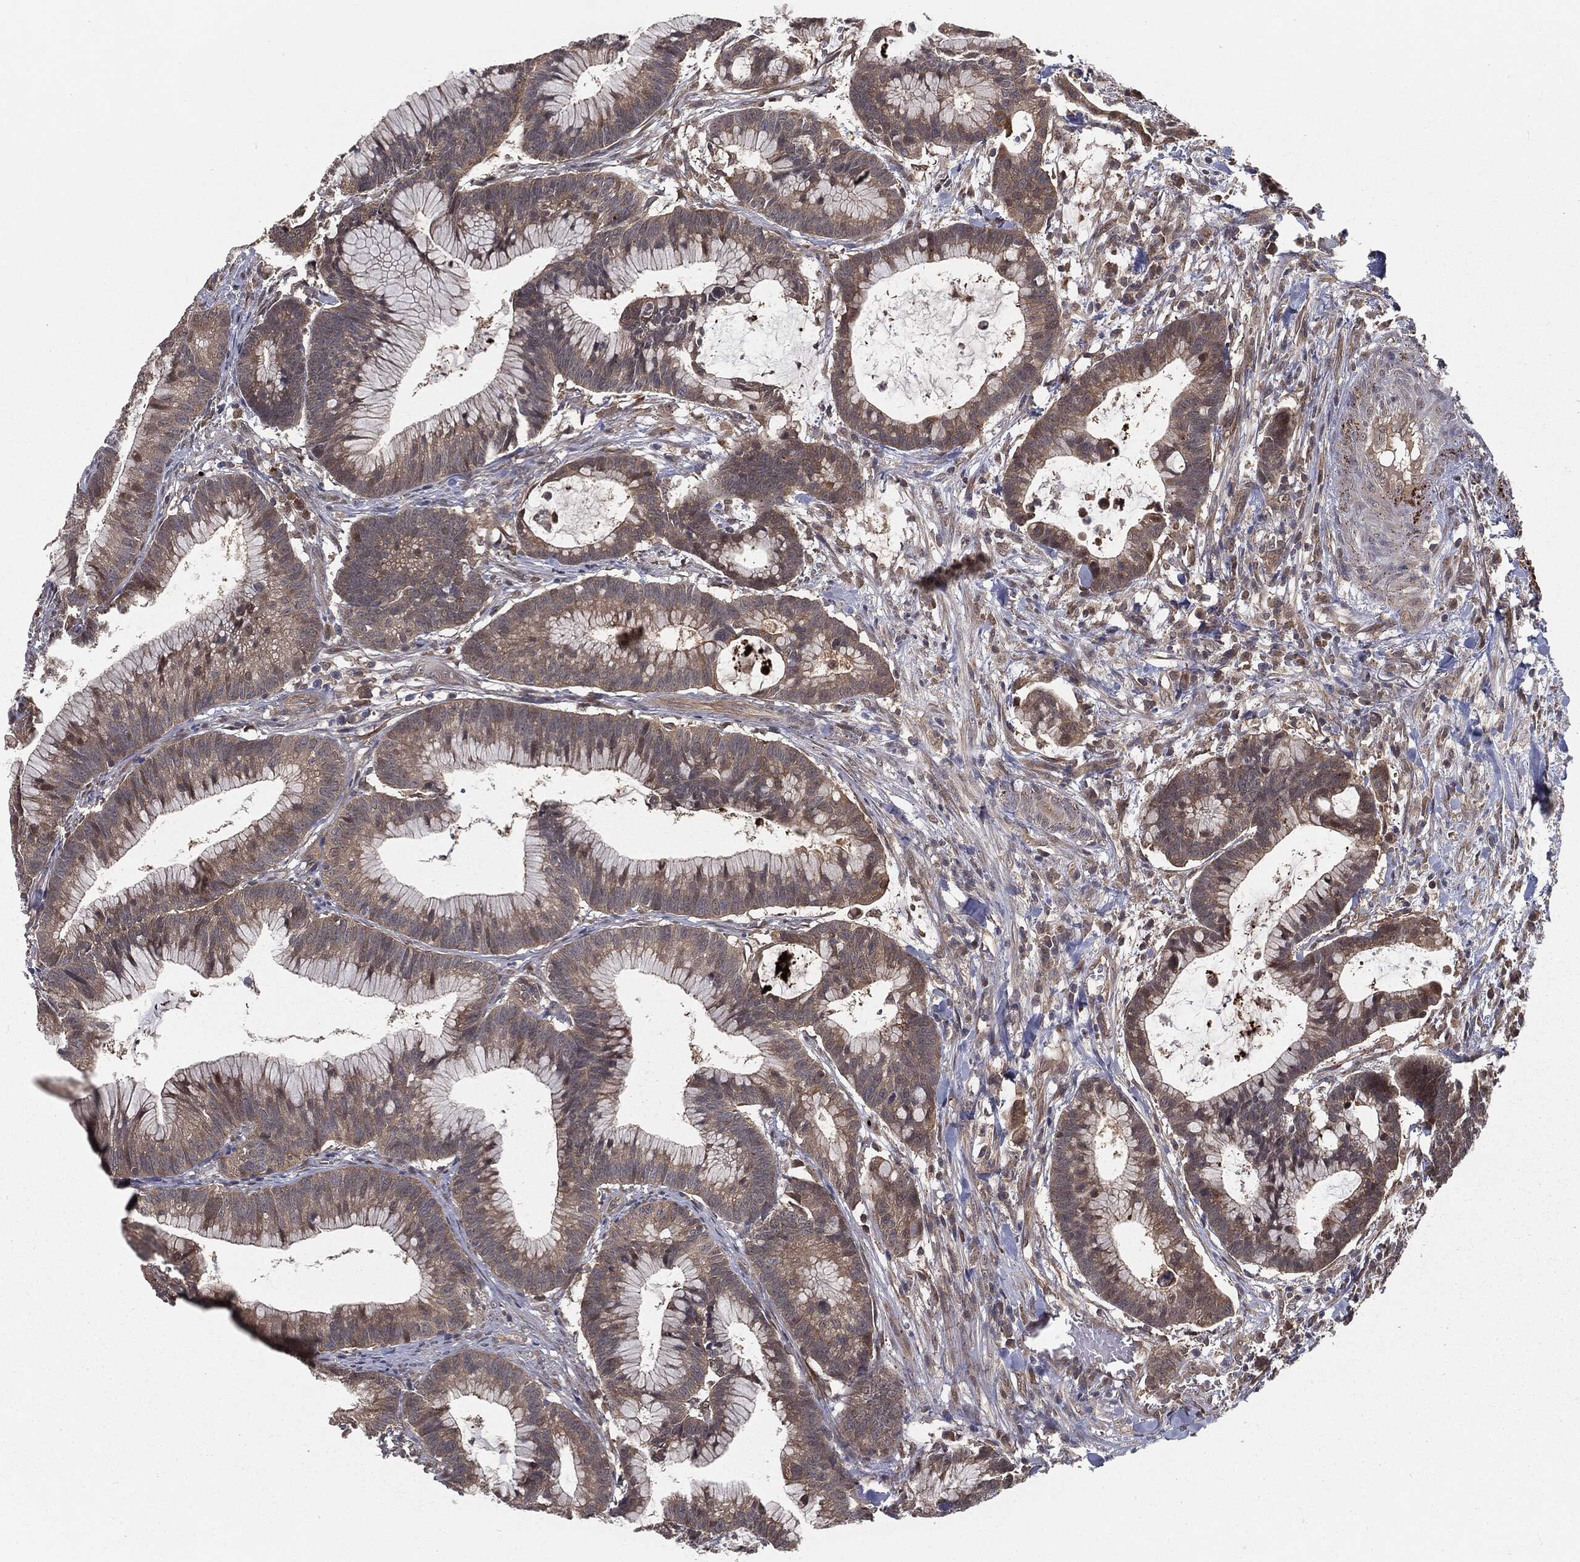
{"staining": {"intensity": "weak", "quantity": ">75%", "location": "cytoplasmic/membranous,nuclear"}, "tissue": "colorectal cancer", "cell_type": "Tumor cells", "image_type": "cancer", "snomed": [{"axis": "morphology", "description": "Adenocarcinoma, NOS"}, {"axis": "topography", "description": "Colon"}], "caption": "This is an image of IHC staining of colorectal cancer, which shows weak expression in the cytoplasmic/membranous and nuclear of tumor cells.", "gene": "FBXO7", "patient": {"sex": "female", "age": 78}}